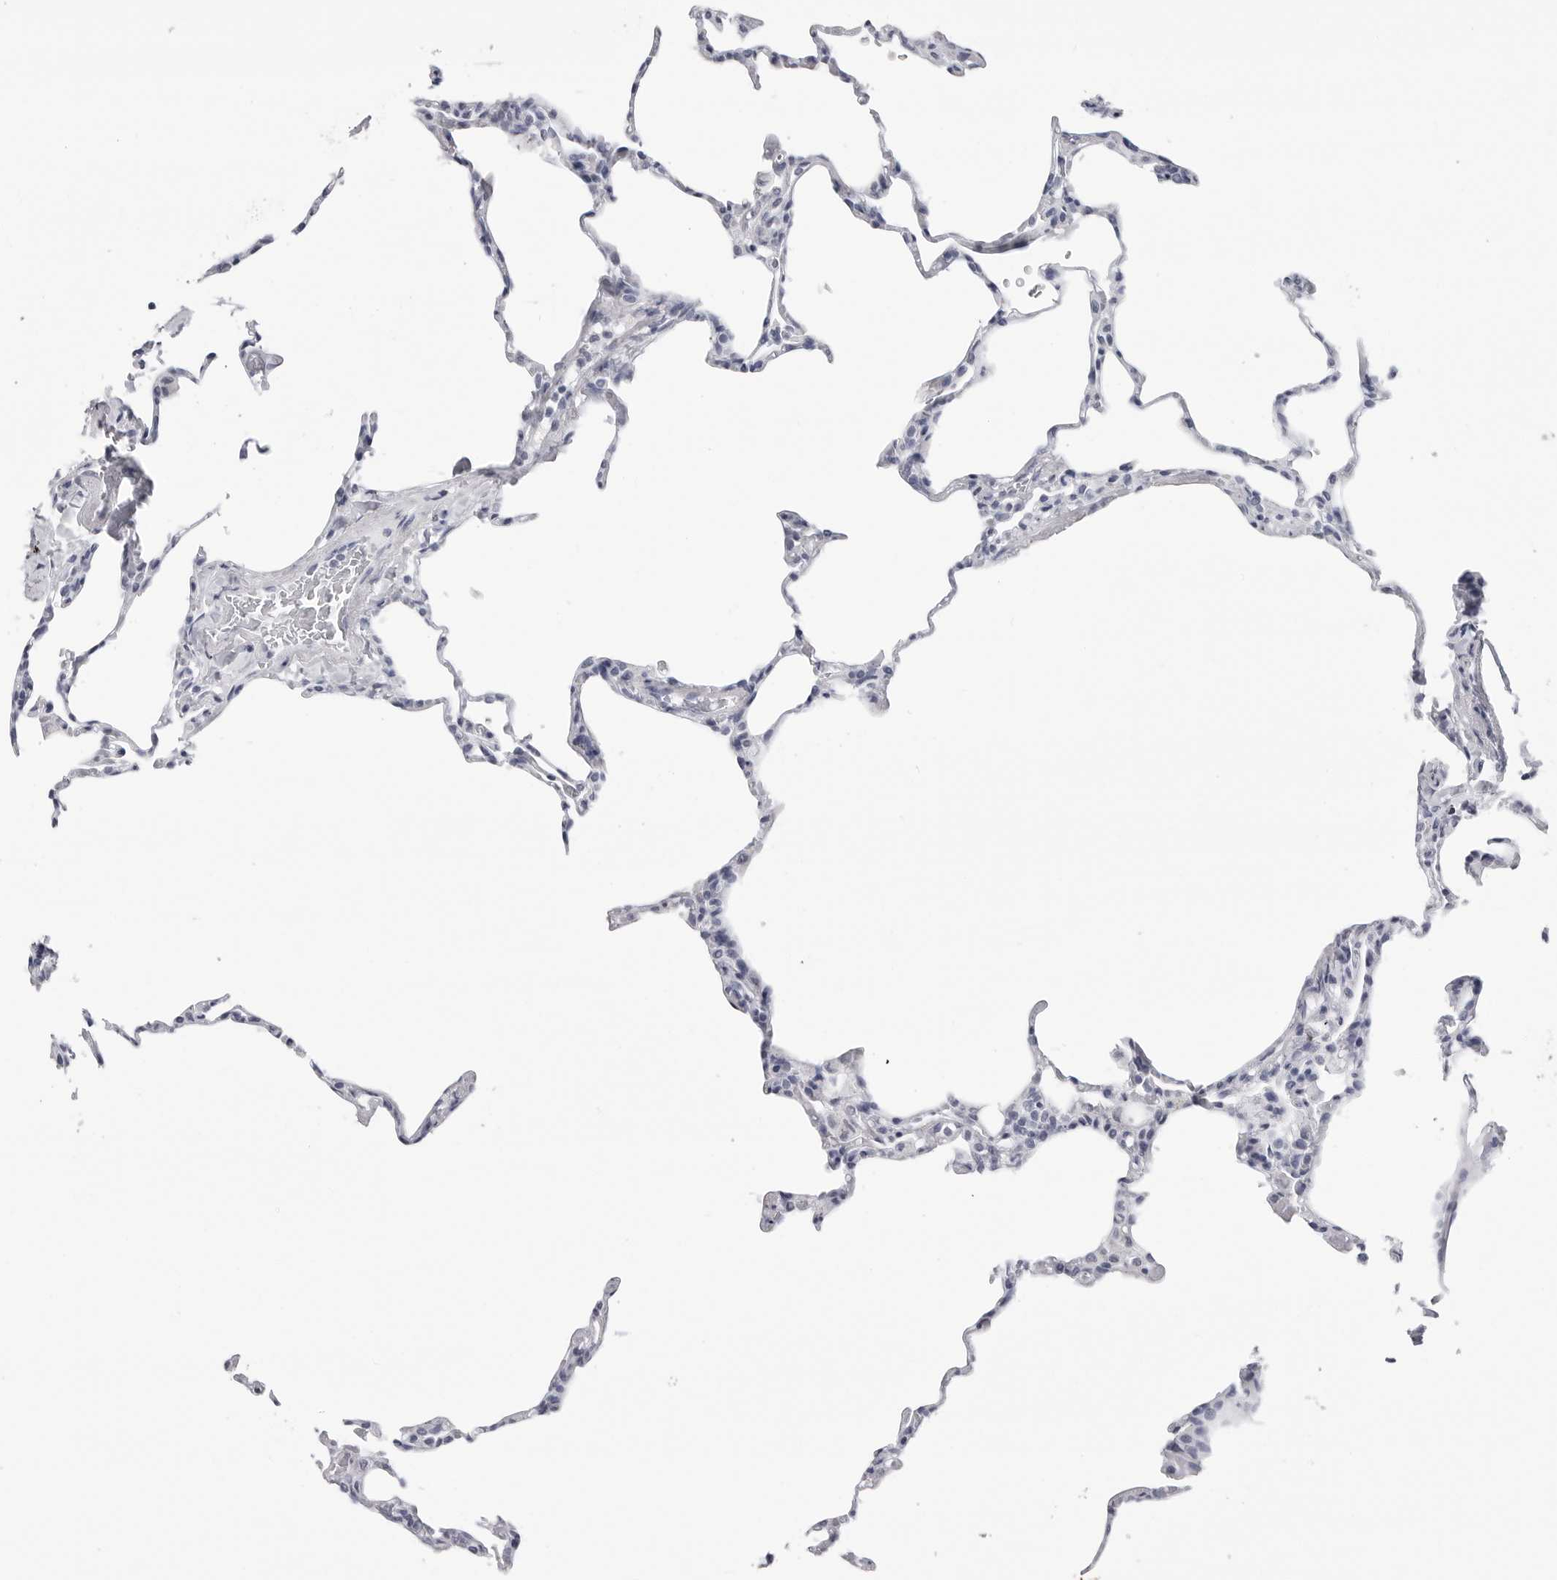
{"staining": {"intensity": "negative", "quantity": "none", "location": "none"}, "tissue": "lung", "cell_type": "Alveolar cells", "image_type": "normal", "snomed": [{"axis": "morphology", "description": "Normal tissue, NOS"}, {"axis": "topography", "description": "Lung"}], "caption": "Immunohistochemistry (IHC) of unremarkable human lung shows no staining in alveolar cells.", "gene": "PGA3", "patient": {"sex": "male", "age": 20}}